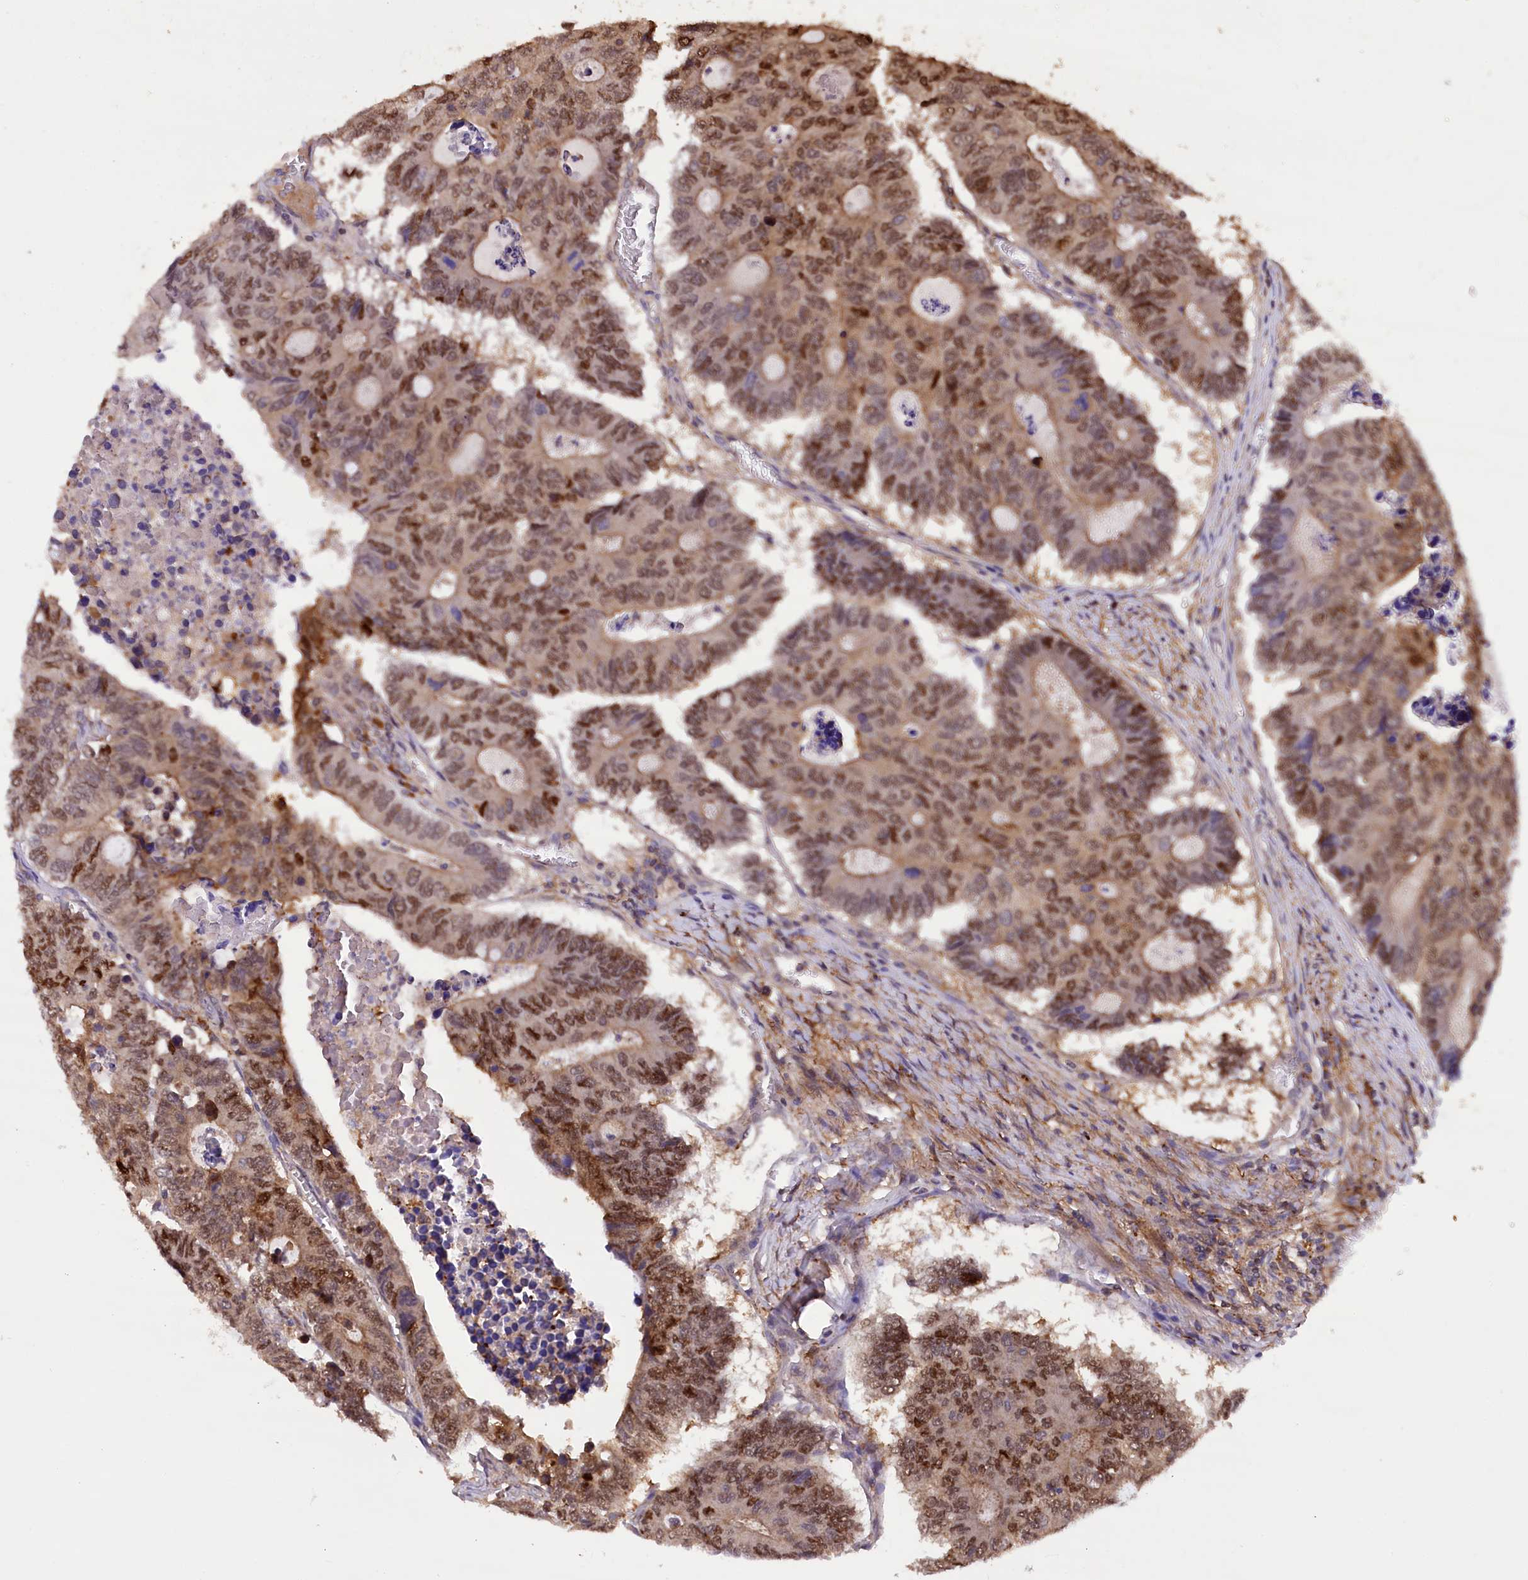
{"staining": {"intensity": "moderate", "quantity": ">75%", "location": "cytoplasmic/membranous,nuclear"}, "tissue": "colorectal cancer", "cell_type": "Tumor cells", "image_type": "cancer", "snomed": [{"axis": "morphology", "description": "Adenocarcinoma, NOS"}, {"axis": "topography", "description": "Colon"}], "caption": "A high-resolution image shows immunohistochemistry staining of colorectal cancer (adenocarcinoma), which shows moderate cytoplasmic/membranous and nuclear staining in about >75% of tumor cells.", "gene": "DPP3", "patient": {"sex": "male", "age": 87}}